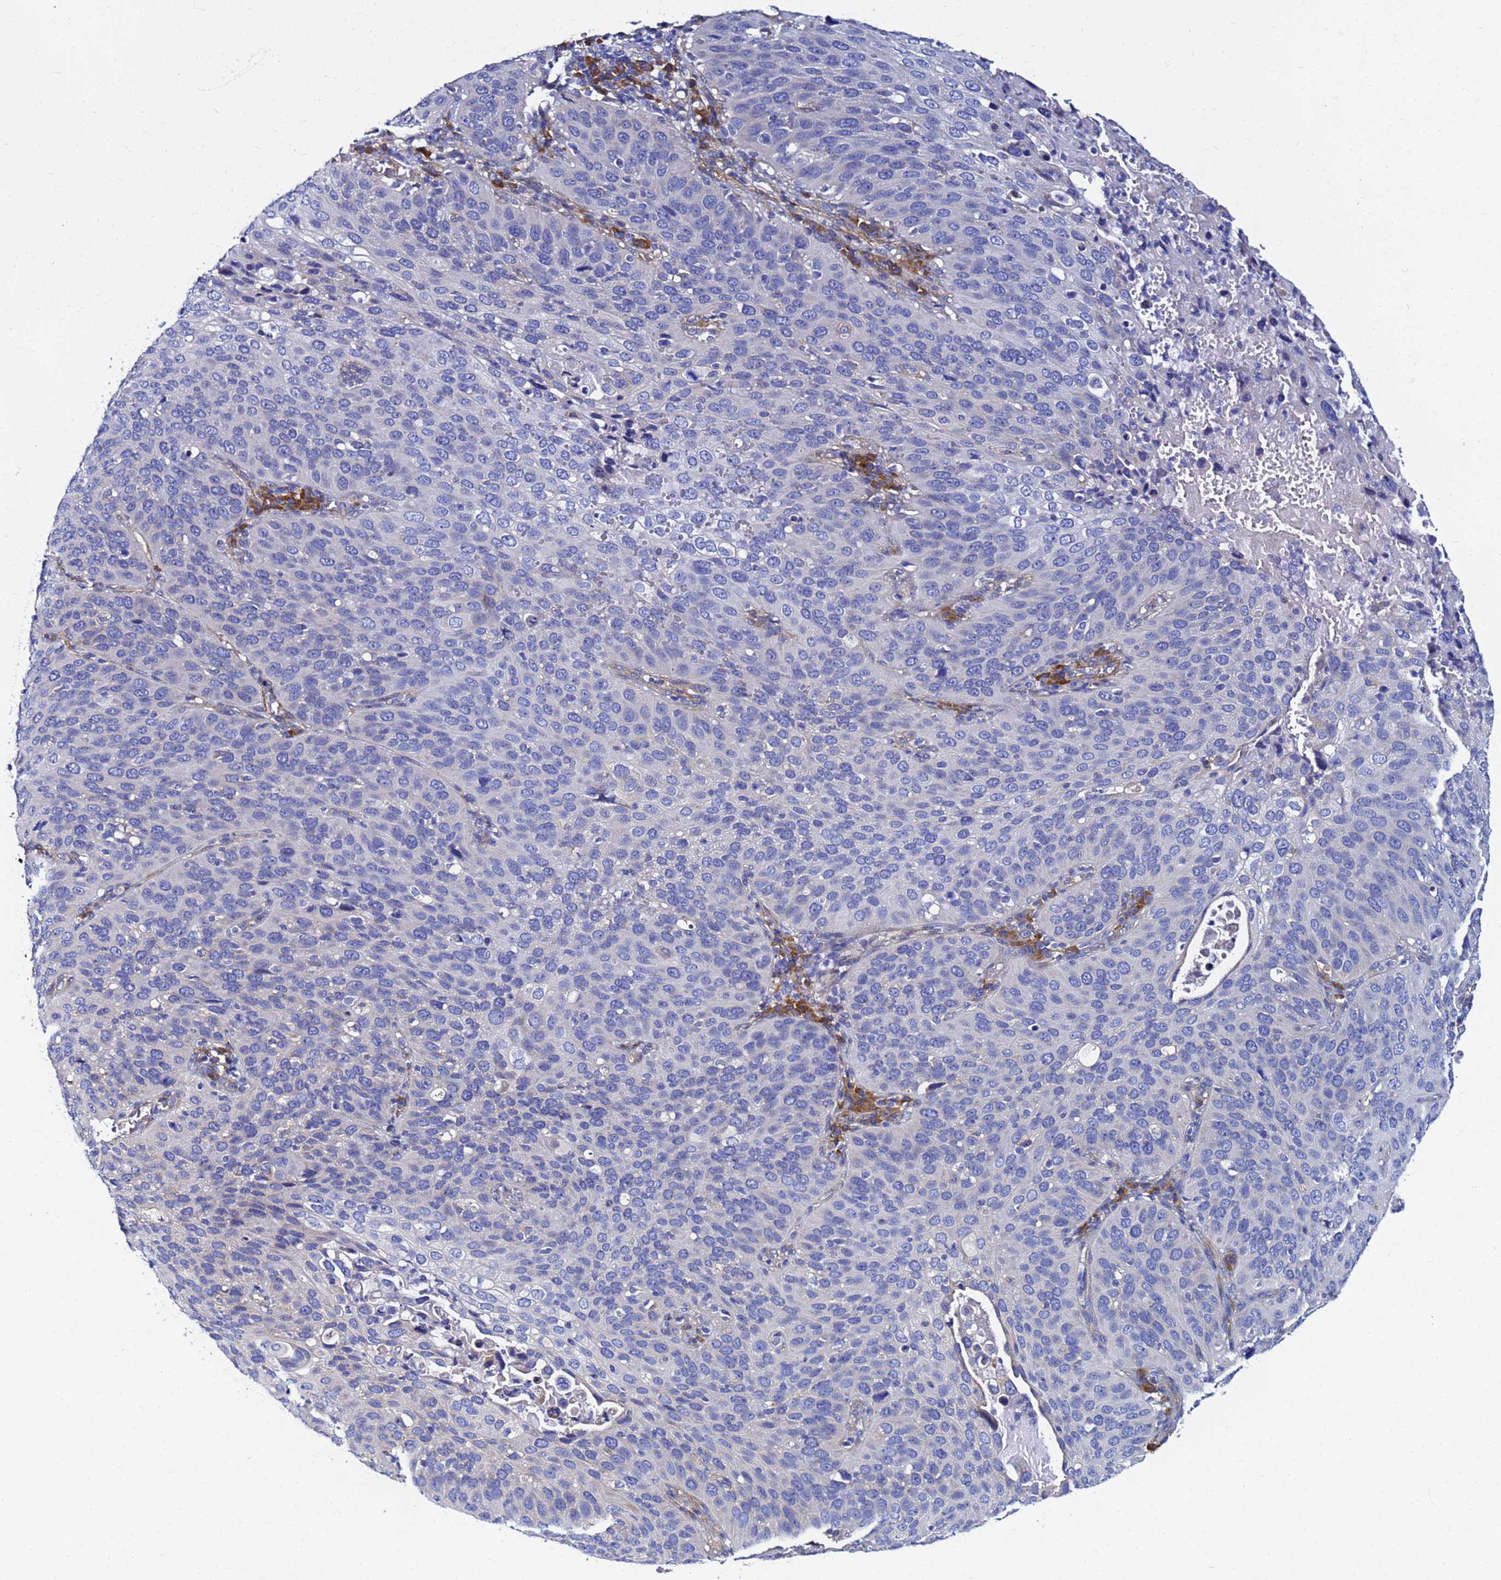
{"staining": {"intensity": "negative", "quantity": "none", "location": "none"}, "tissue": "cervical cancer", "cell_type": "Tumor cells", "image_type": "cancer", "snomed": [{"axis": "morphology", "description": "Squamous cell carcinoma, NOS"}, {"axis": "topography", "description": "Cervix"}], "caption": "IHC photomicrograph of human cervical squamous cell carcinoma stained for a protein (brown), which demonstrates no staining in tumor cells.", "gene": "JRKL", "patient": {"sex": "female", "age": 36}}